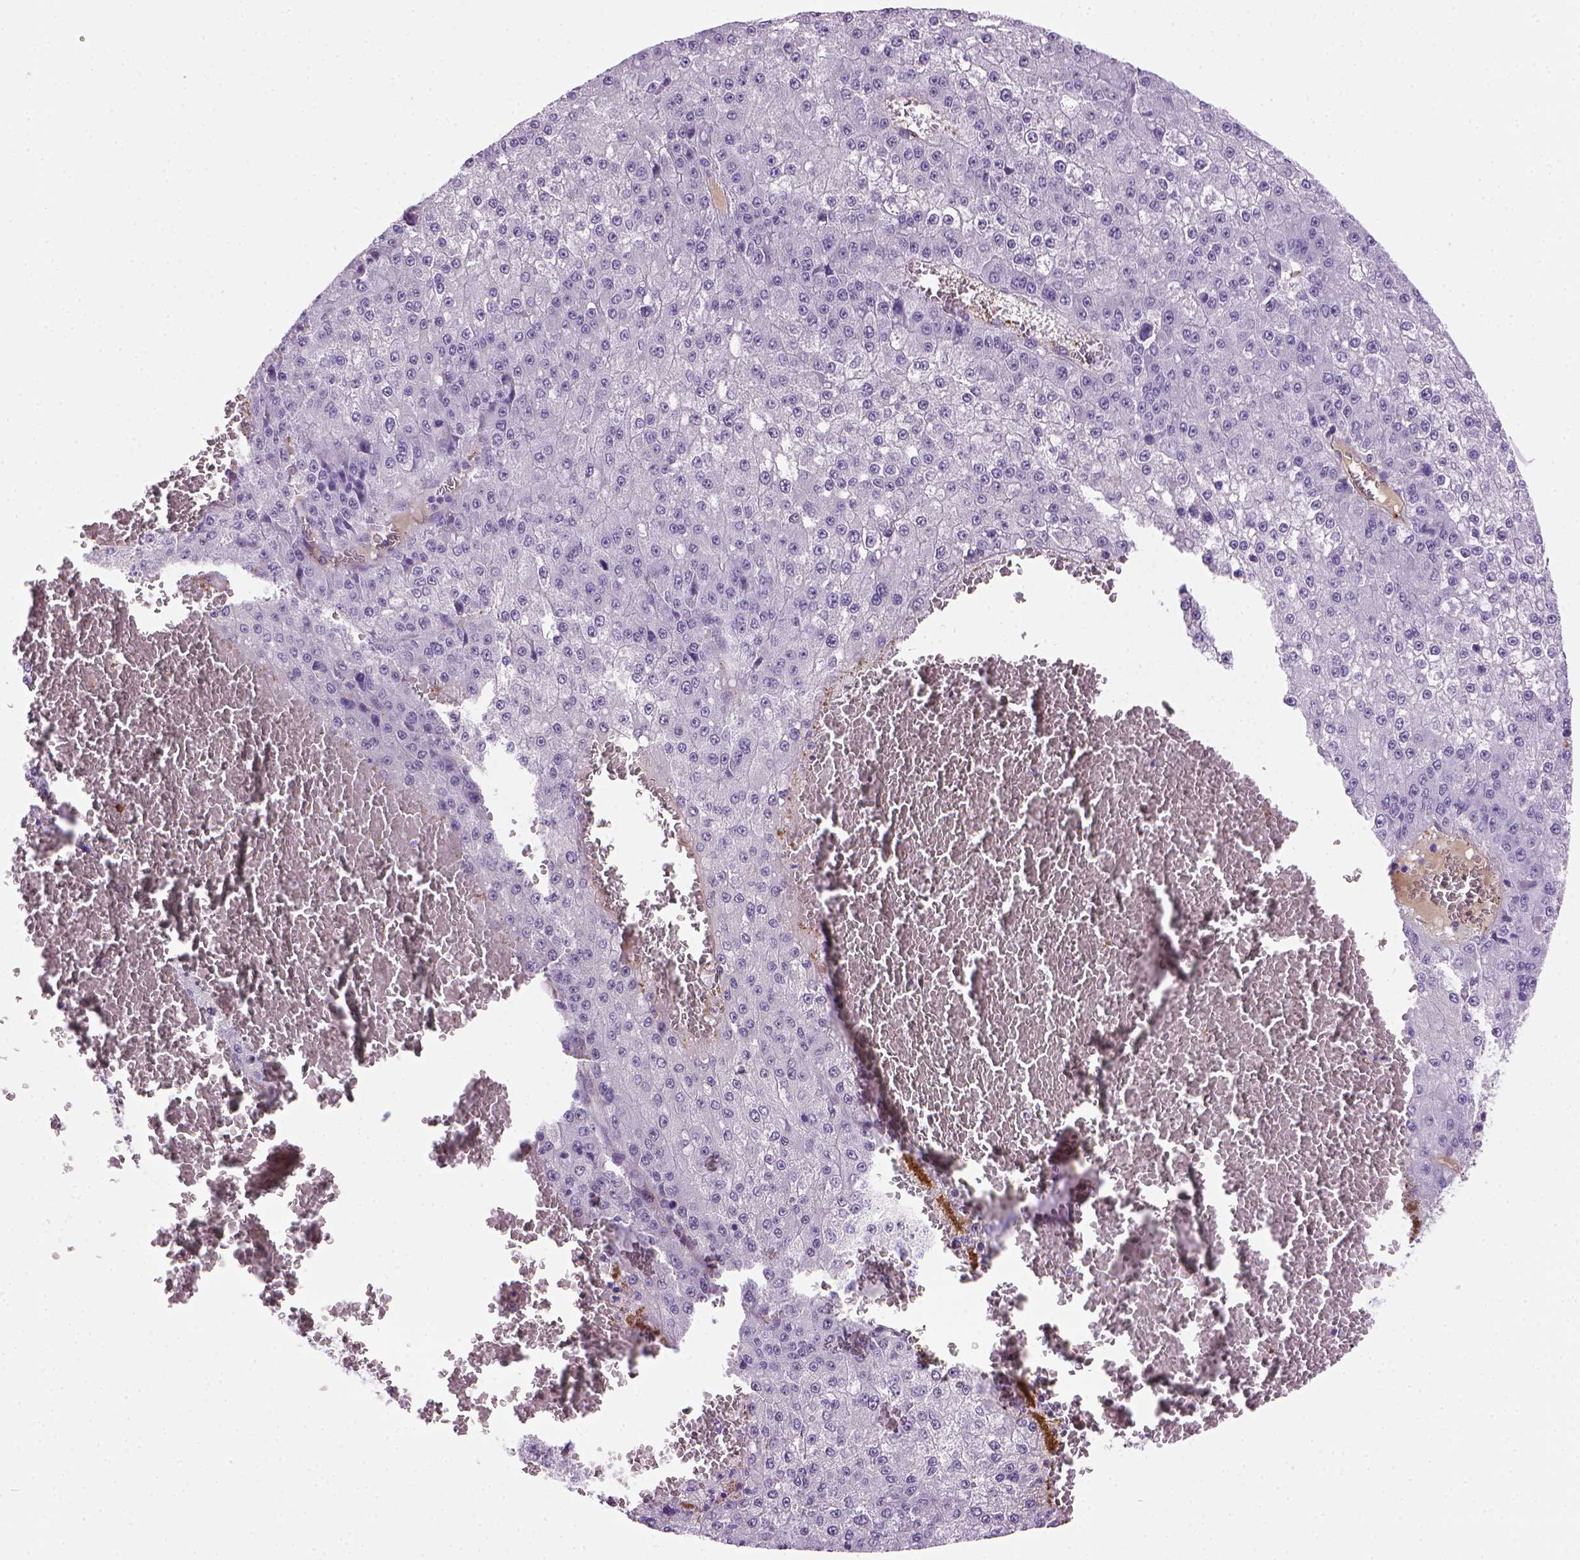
{"staining": {"intensity": "negative", "quantity": "none", "location": "none"}, "tissue": "liver cancer", "cell_type": "Tumor cells", "image_type": "cancer", "snomed": [{"axis": "morphology", "description": "Carcinoma, Hepatocellular, NOS"}, {"axis": "topography", "description": "Liver"}], "caption": "Tumor cells show no significant protein positivity in liver hepatocellular carcinoma.", "gene": "VWF", "patient": {"sex": "female", "age": 73}}